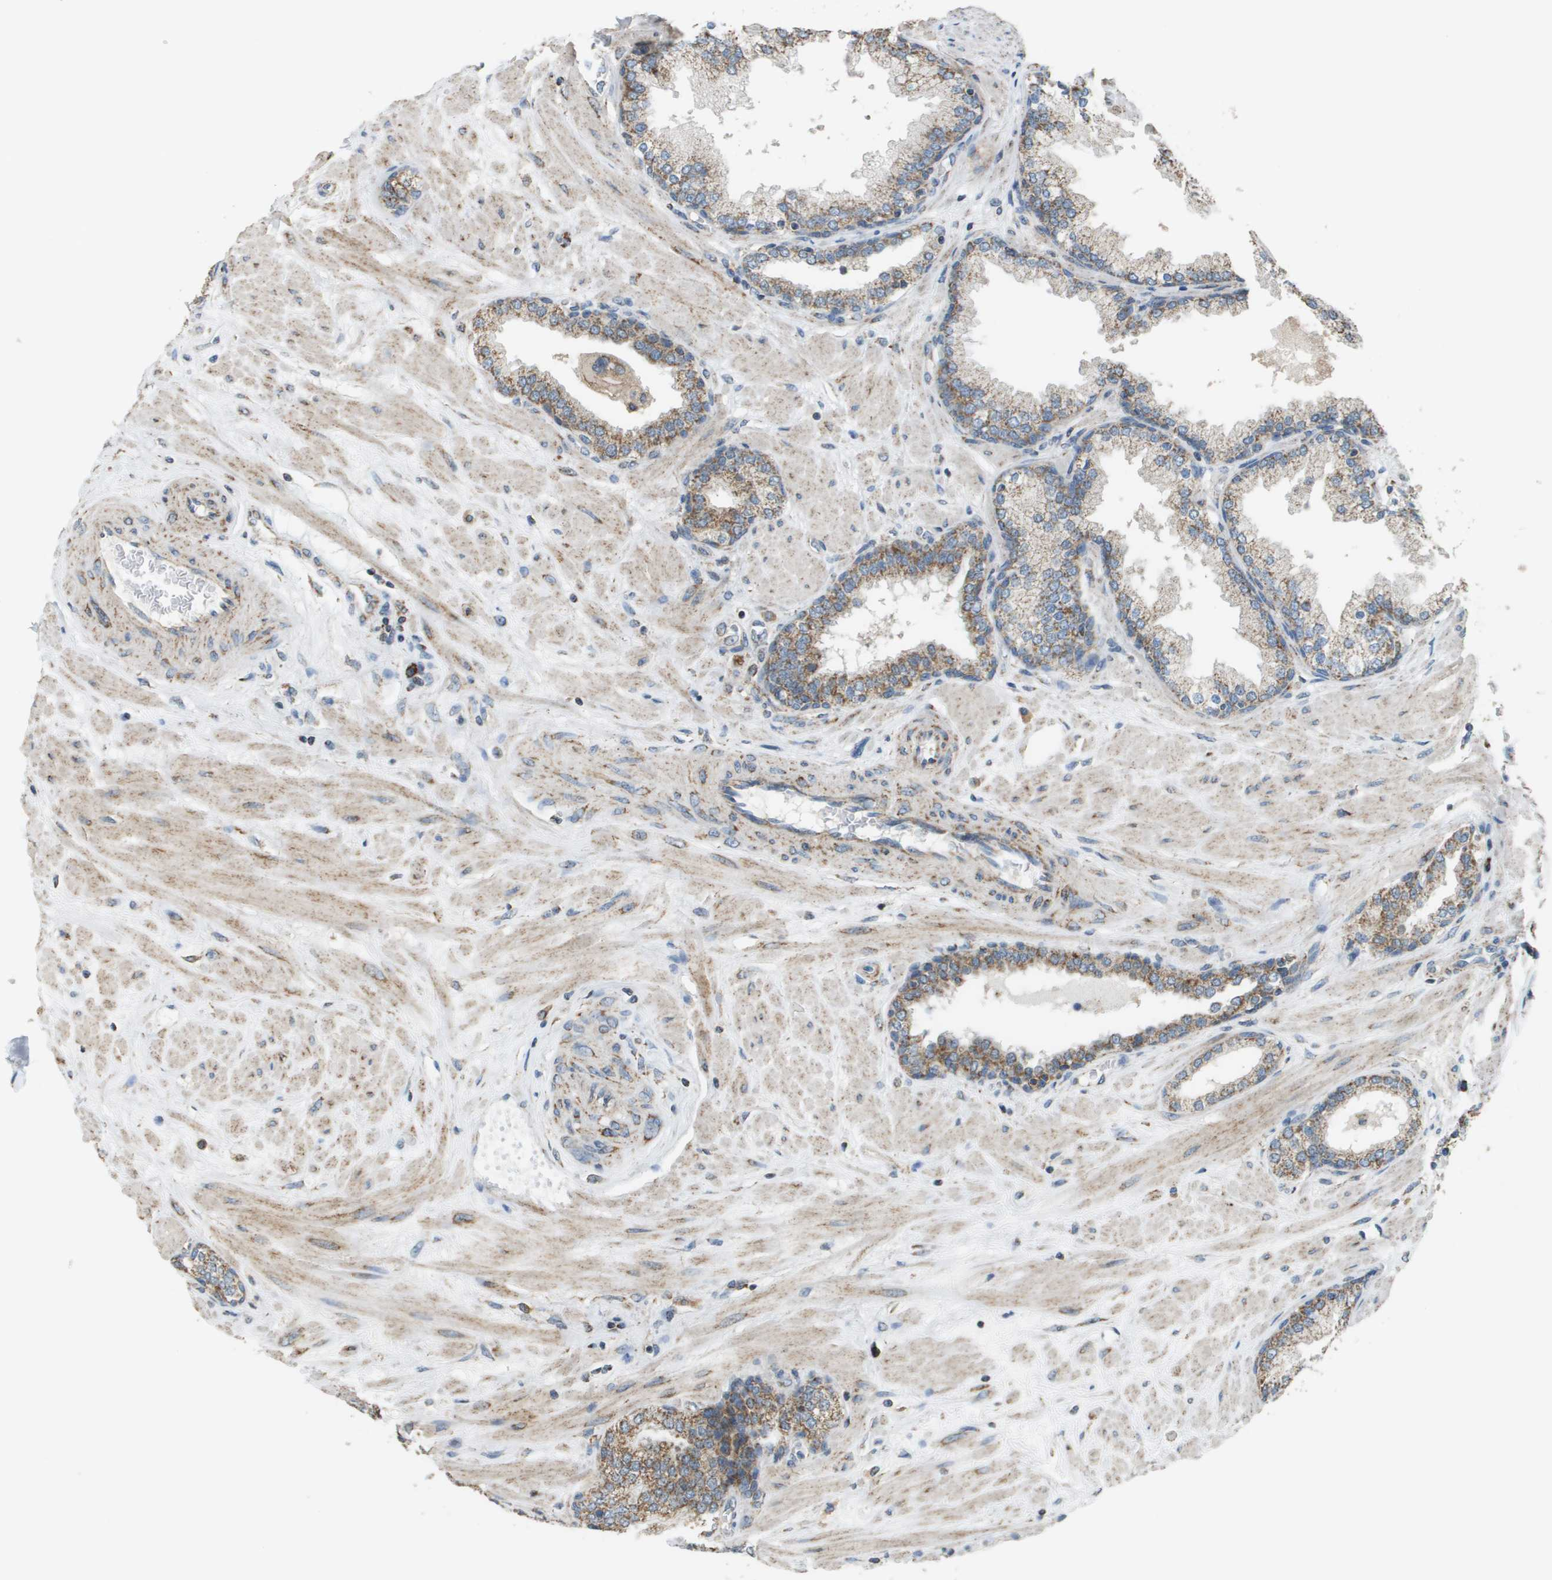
{"staining": {"intensity": "weak", "quantity": ">75%", "location": "cytoplasmic/membranous"}, "tissue": "prostate", "cell_type": "Glandular cells", "image_type": "normal", "snomed": [{"axis": "morphology", "description": "Normal tissue, NOS"}, {"axis": "topography", "description": "Prostate"}], "caption": "Prostate stained with DAB (3,3'-diaminobenzidine) IHC displays low levels of weak cytoplasmic/membranous staining in approximately >75% of glandular cells. The staining was performed using DAB to visualize the protein expression in brown, while the nuclei were stained in blue with hematoxylin (Magnification: 20x).", "gene": "FH", "patient": {"sex": "male", "age": 51}}